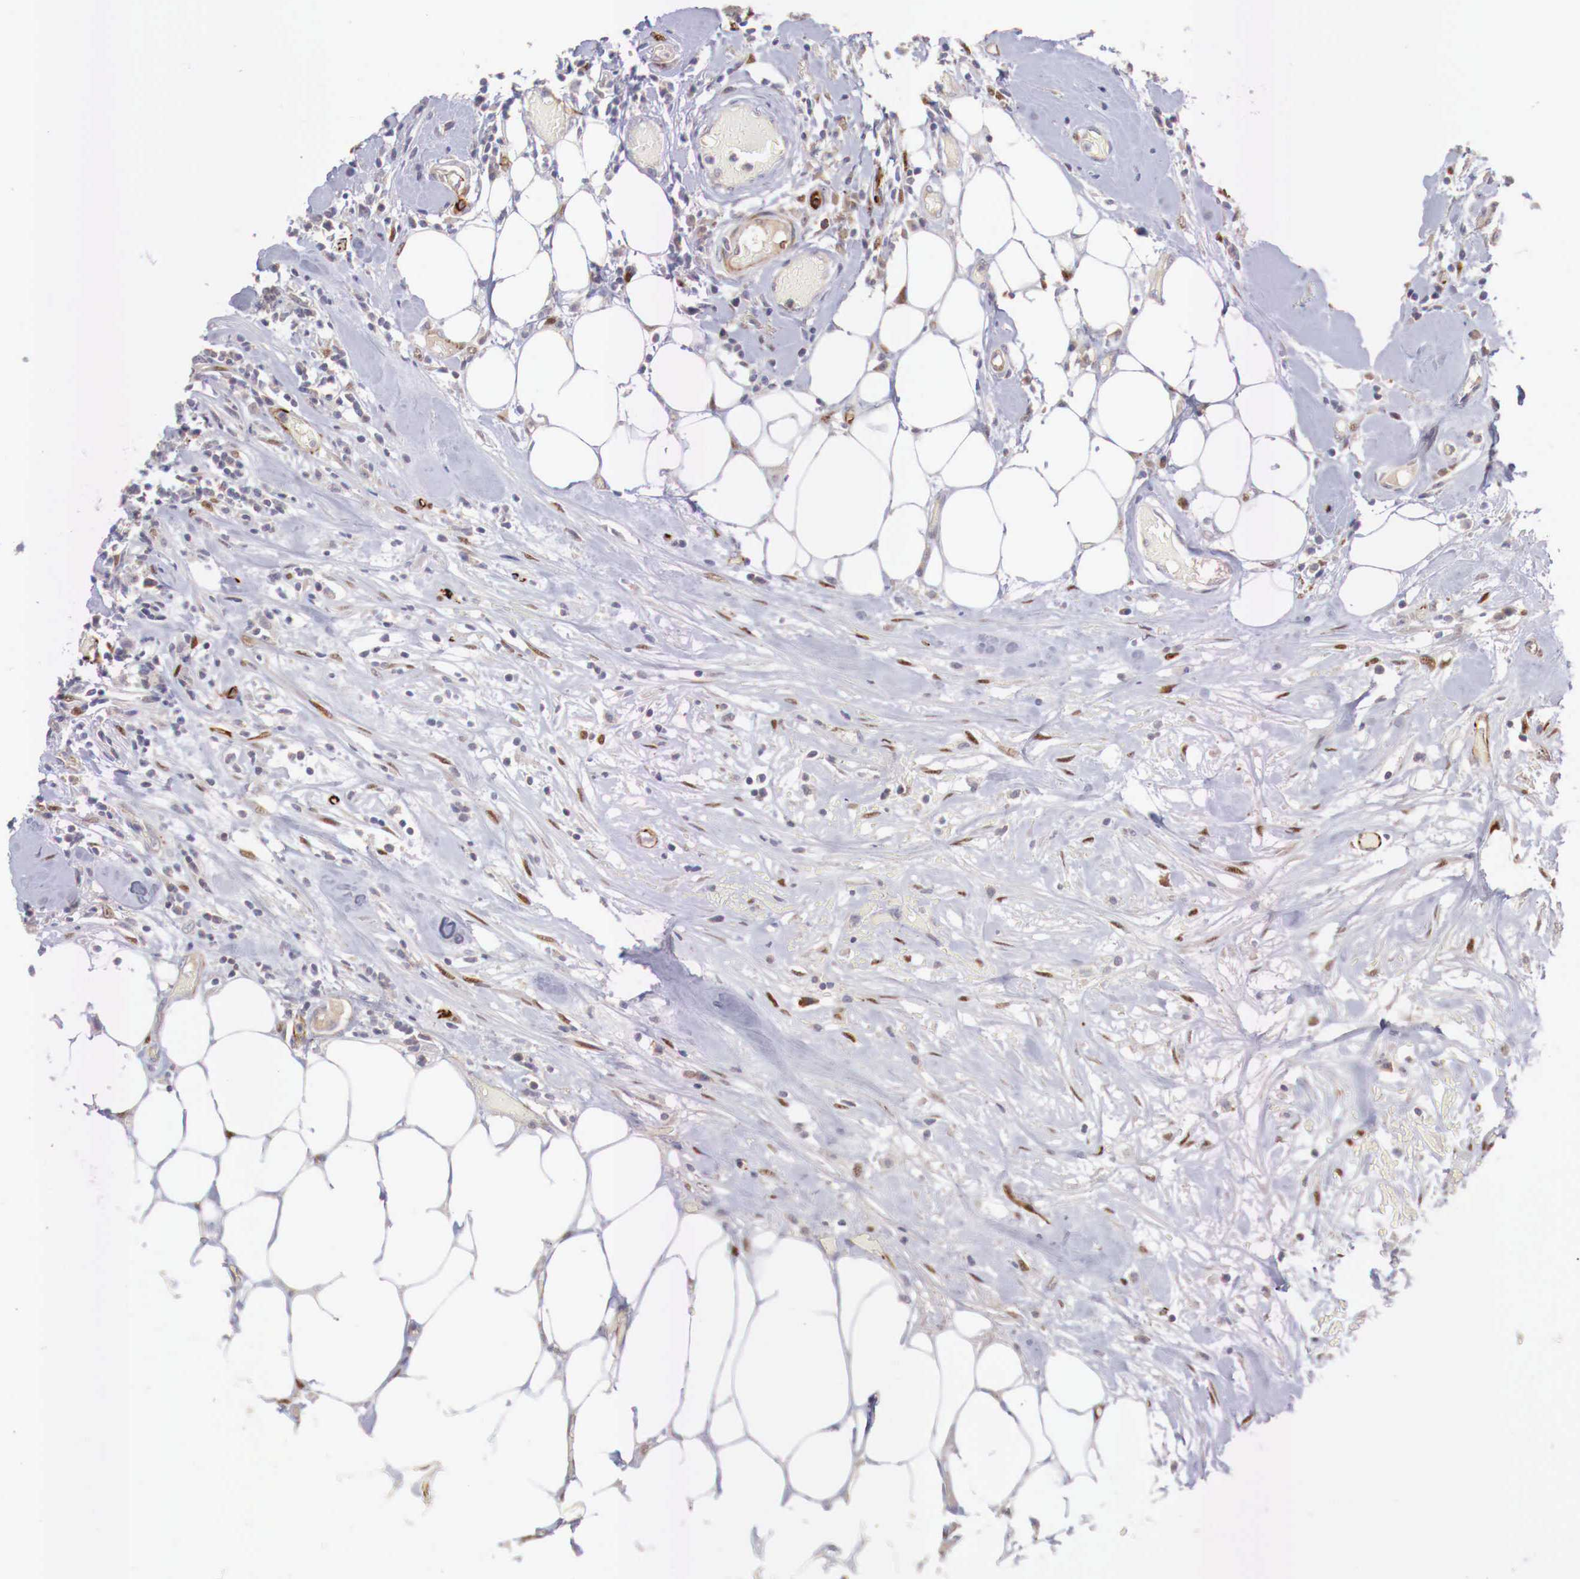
{"staining": {"intensity": "negative", "quantity": "none", "location": "none"}, "tissue": "lymphoma", "cell_type": "Tumor cells", "image_type": "cancer", "snomed": [{"axis": "morphology", "description": "Malignant lymphoma, non-Hodgkin's type, High grade"}, {"axis": "topography", "description": "Colon"}], "caption": "Immunohistochemistry (IHC) of human high-grade malignant lymphoma, non-Hodgkin's type exhibits no expression in tumor cells.", "gene": "WT1", "patient": {"sex": "male", "age": 82}}